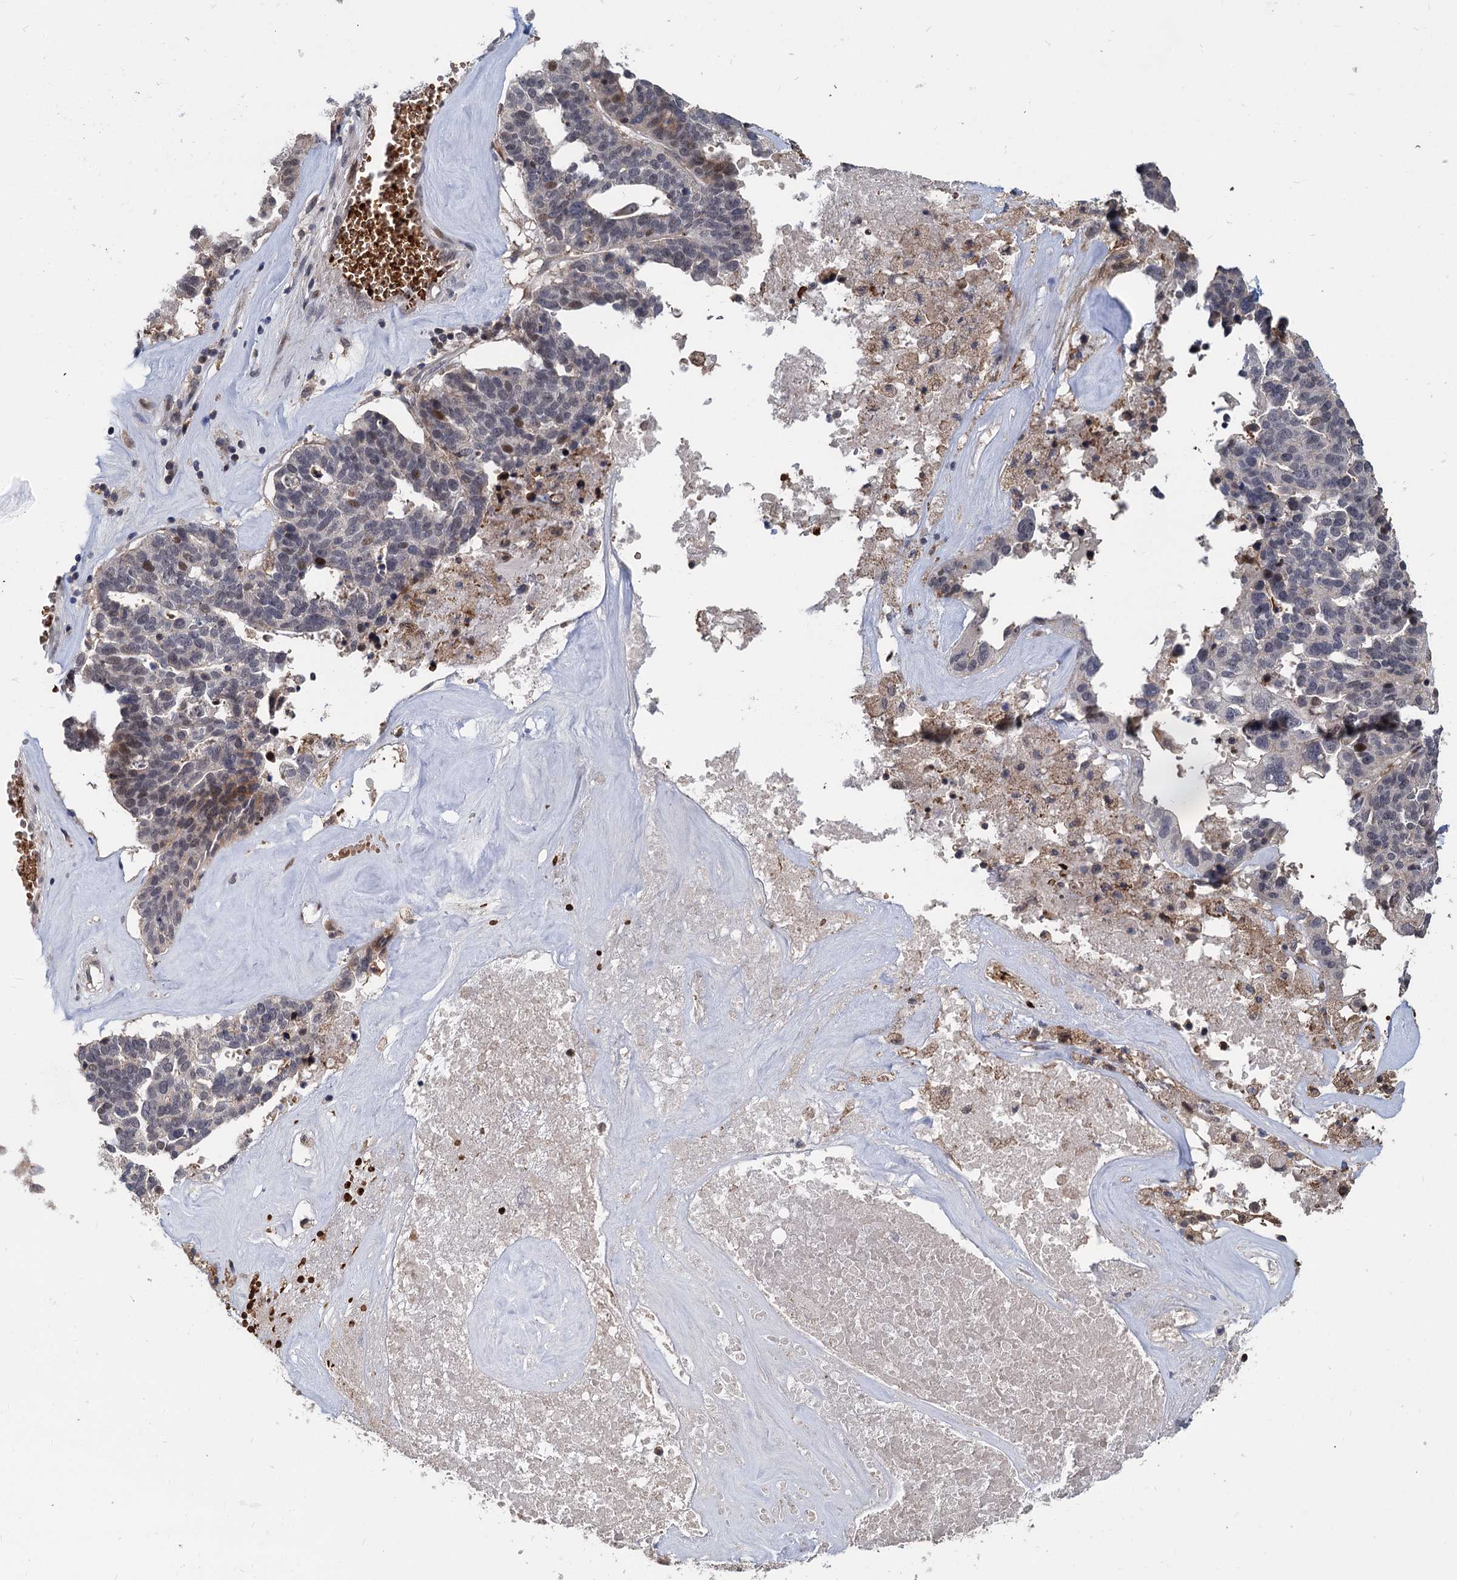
{"staining": {"intensity": "moderate", "quantity": "<25%", "location": "nuclear"}, "tissue": "ovarian cancer", "cell_type": "Tumor cells", "image_type": "cancer", "snomed": [{"axis": "morphology", "description": "Cystadenocarcinoma, serous, NOS"}, {"axis": "topography", "description": "Ovary"}], "caption": "A brown stain labels moderate nuclear positivity of a protein in serous cystadenocarcinoma (ovarian) tumor cells.", "gene": "FANCI", "patient": {"sex": "female", "age": 59}}